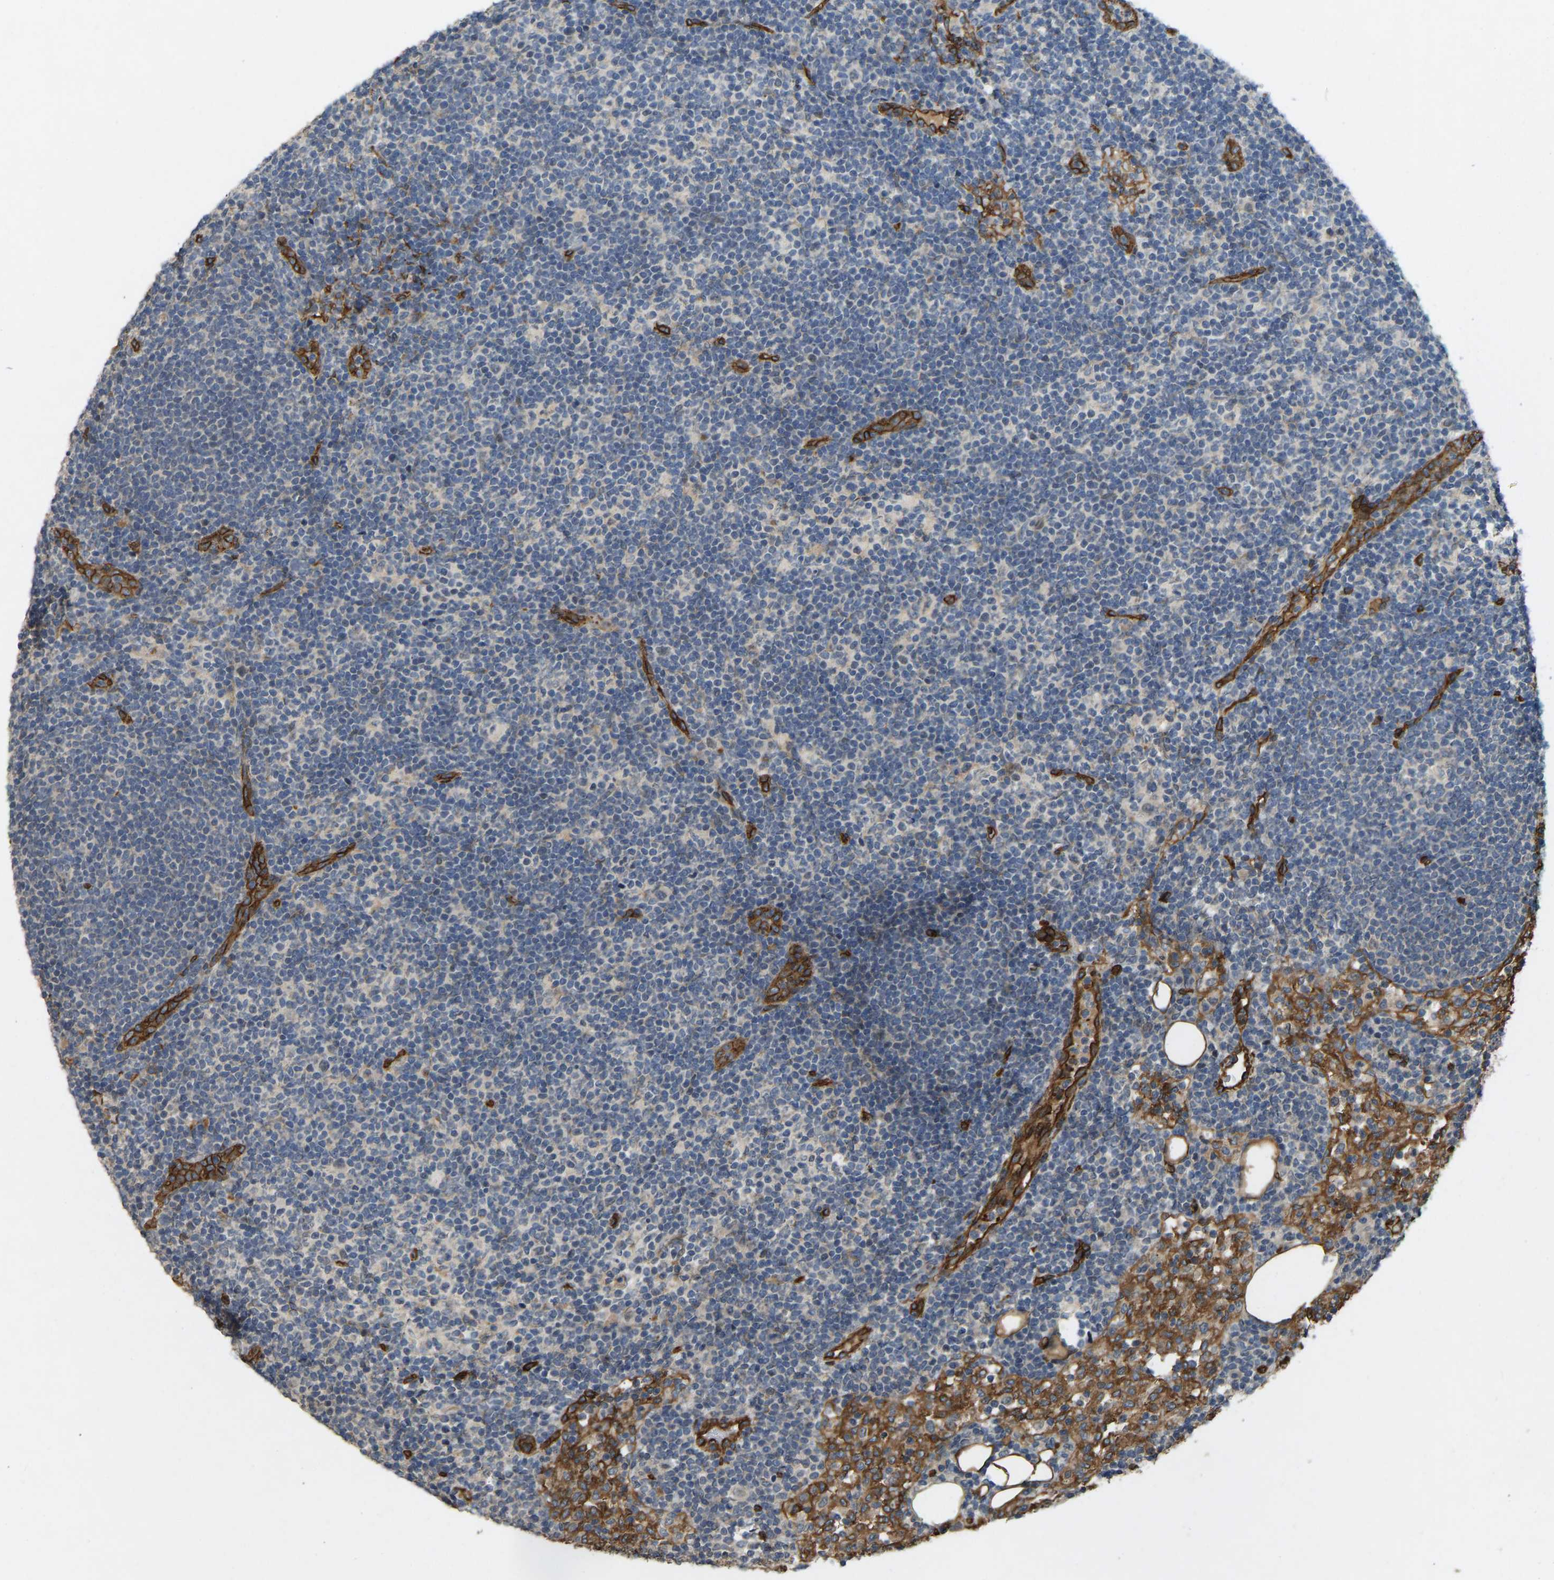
{"staining": {"intensity": "weak", "quantity": "<25%", "location": "nuclear"}, "tissue": "lymph node", "cell_type": "Germinal center cells", "image_type": "normal", "snomed": [{"axis": "morphology", "description": "Normal tissue, NOS"}, {"axis": "morphology", "description": "Carcinoid, malignant, NOS"}, {"axis": "topography", "description": "Lymph node"}], "caption": "This histopathology image is of benign lymph node stained with immunohistochemistry (IHC) to label a protein in brown with the nuclei are counter-stained blue. There is no positivity in germinal center cells.", "gene": "NMB", "patient": {"sex": "male", "age": 47}}